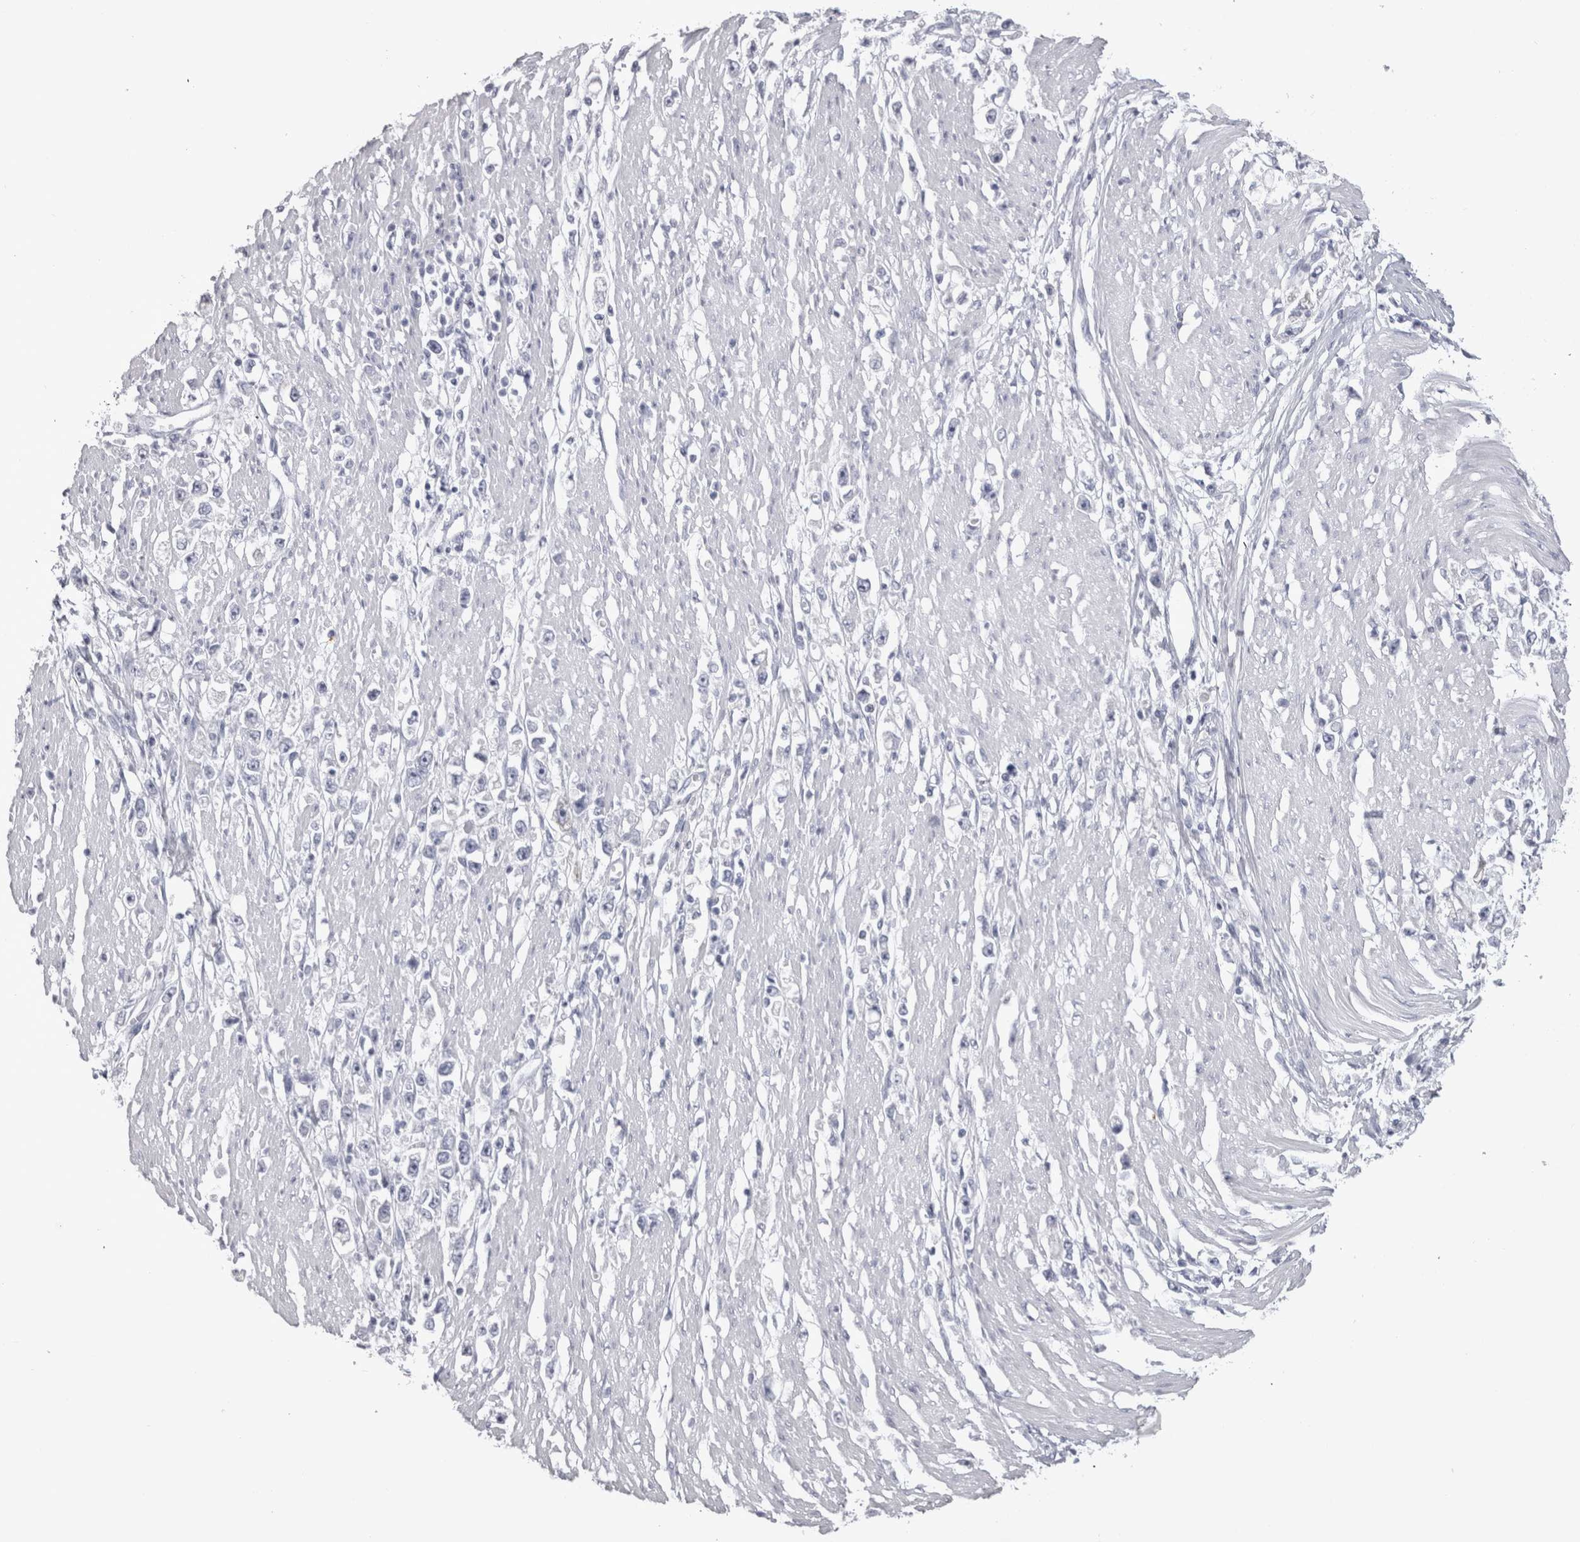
{"staining": {"intensity": "negative", "quantity": "none", "location": "none"}, "tissue": "stomach cancer", "cell_type": "Tumor cells", "image_type": "cancer", "snomed": [{"axis": "morphology", "description": "Adenocarcinoma, NOS"}, {"axis": "topography", "description": "Stomach"}], "caption": "This histopathology image is of adenocarcinoma (stomach) stained with immunohistochemistry (IHC) to label a protein in brown with the nuclei are counter-stained blue. There is no positivity in tumor cells.", "gene": "ADAM2", "patient": {"sex": "female", "age": 59}}